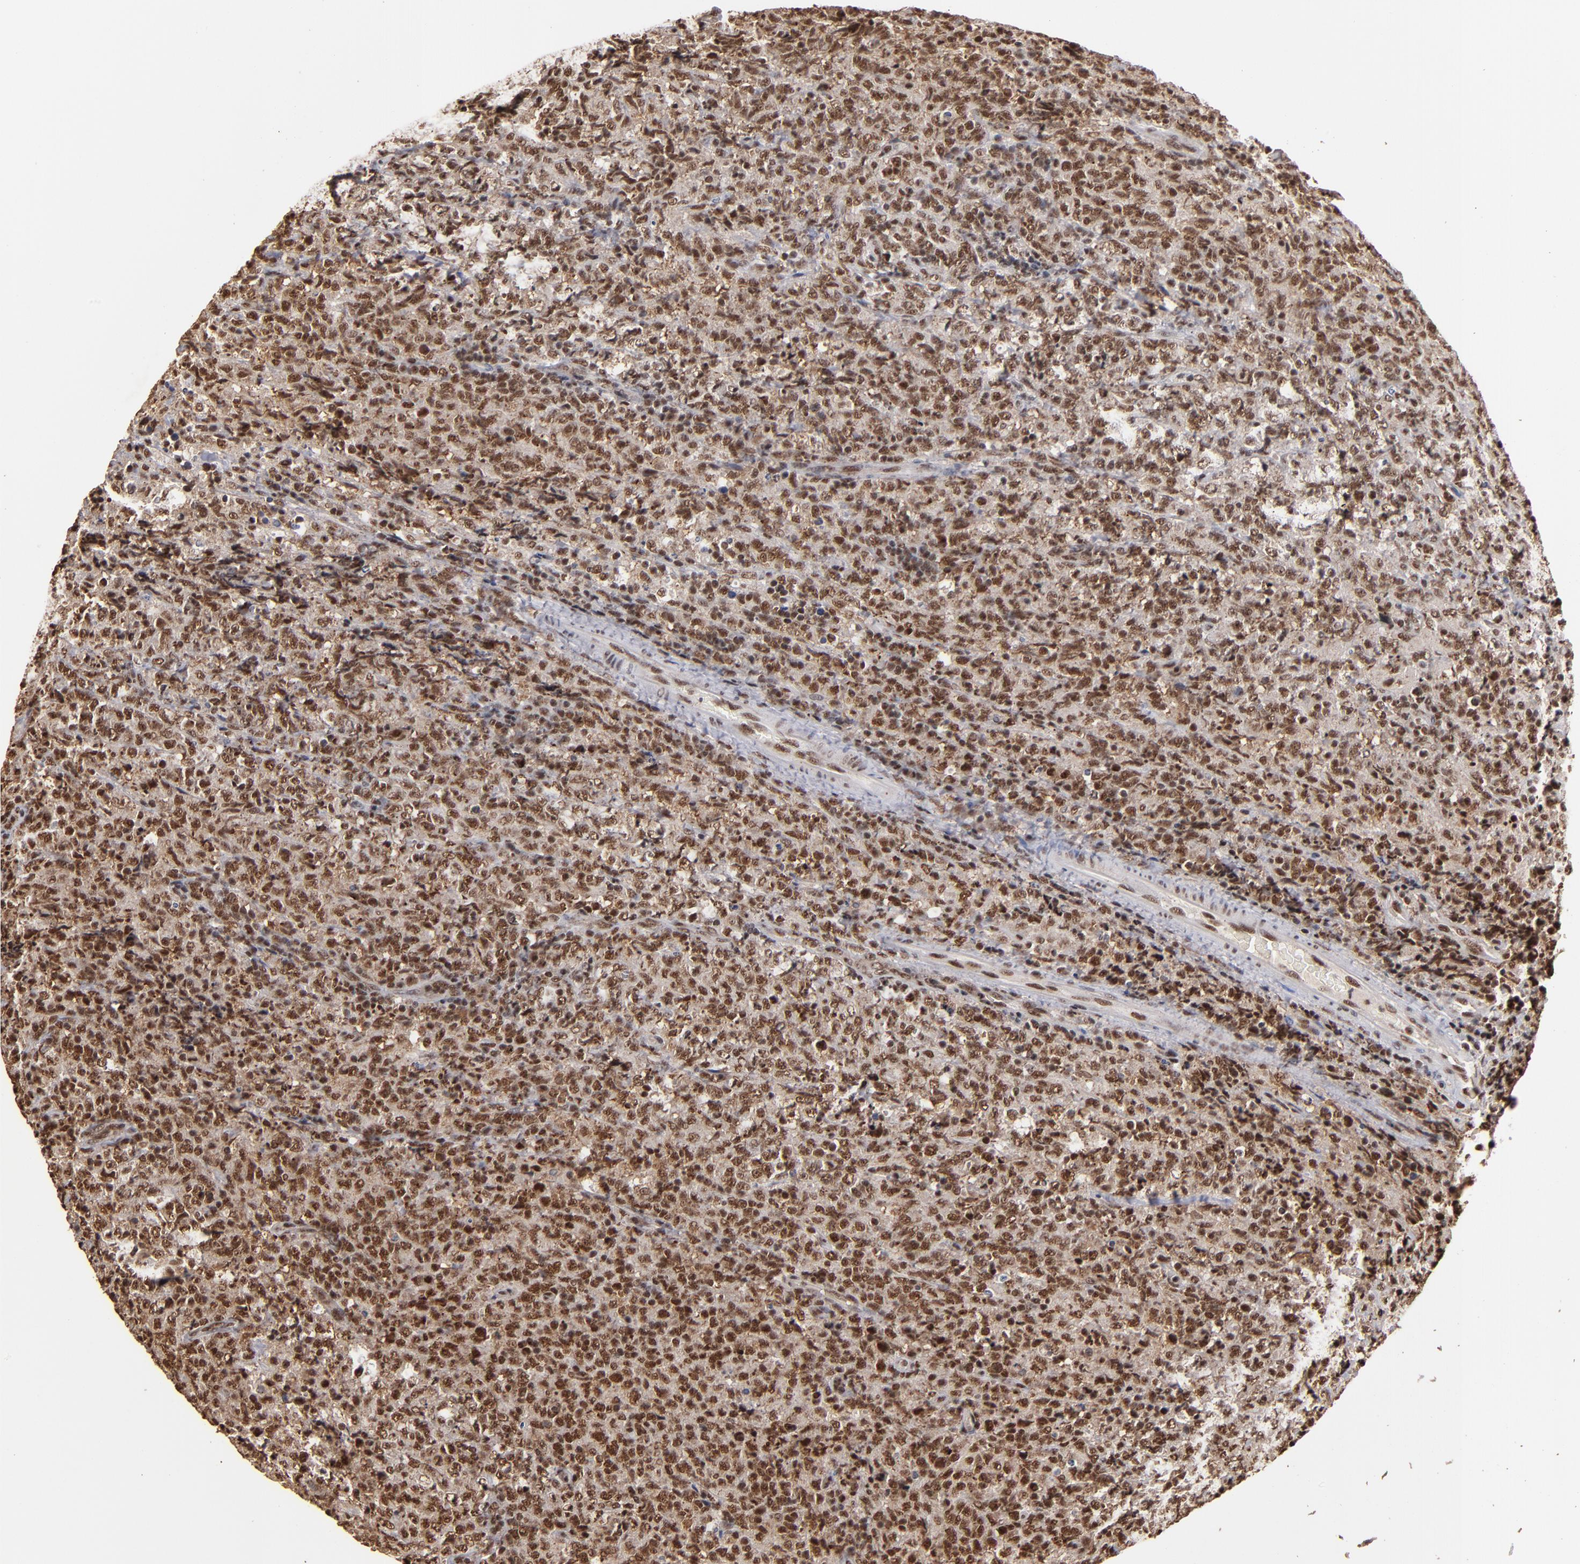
{"staining": {"intensity": "moderate", "quantity": ">75%", "location": "nuclear"}, "tissue": "lymphoma", "cell_type": "Tumor cells", "image_type": "cancer", "snomed": [{"axis": "morphology", "description": "Malignant lymphoma, non-Hodgkin's type, High grade"}, {"axis": "topography", "description": "Tonsil"}], "caption": "Immunohistochemistry (IHC) (DAB) staining of high-grade malignant lymphoma, non-Hodgkin's type shows moderate nuclear protein staining in about >75% of tumor cells.", "gene": "SNW1", "patient": {"sex": "female", "age": 36}}